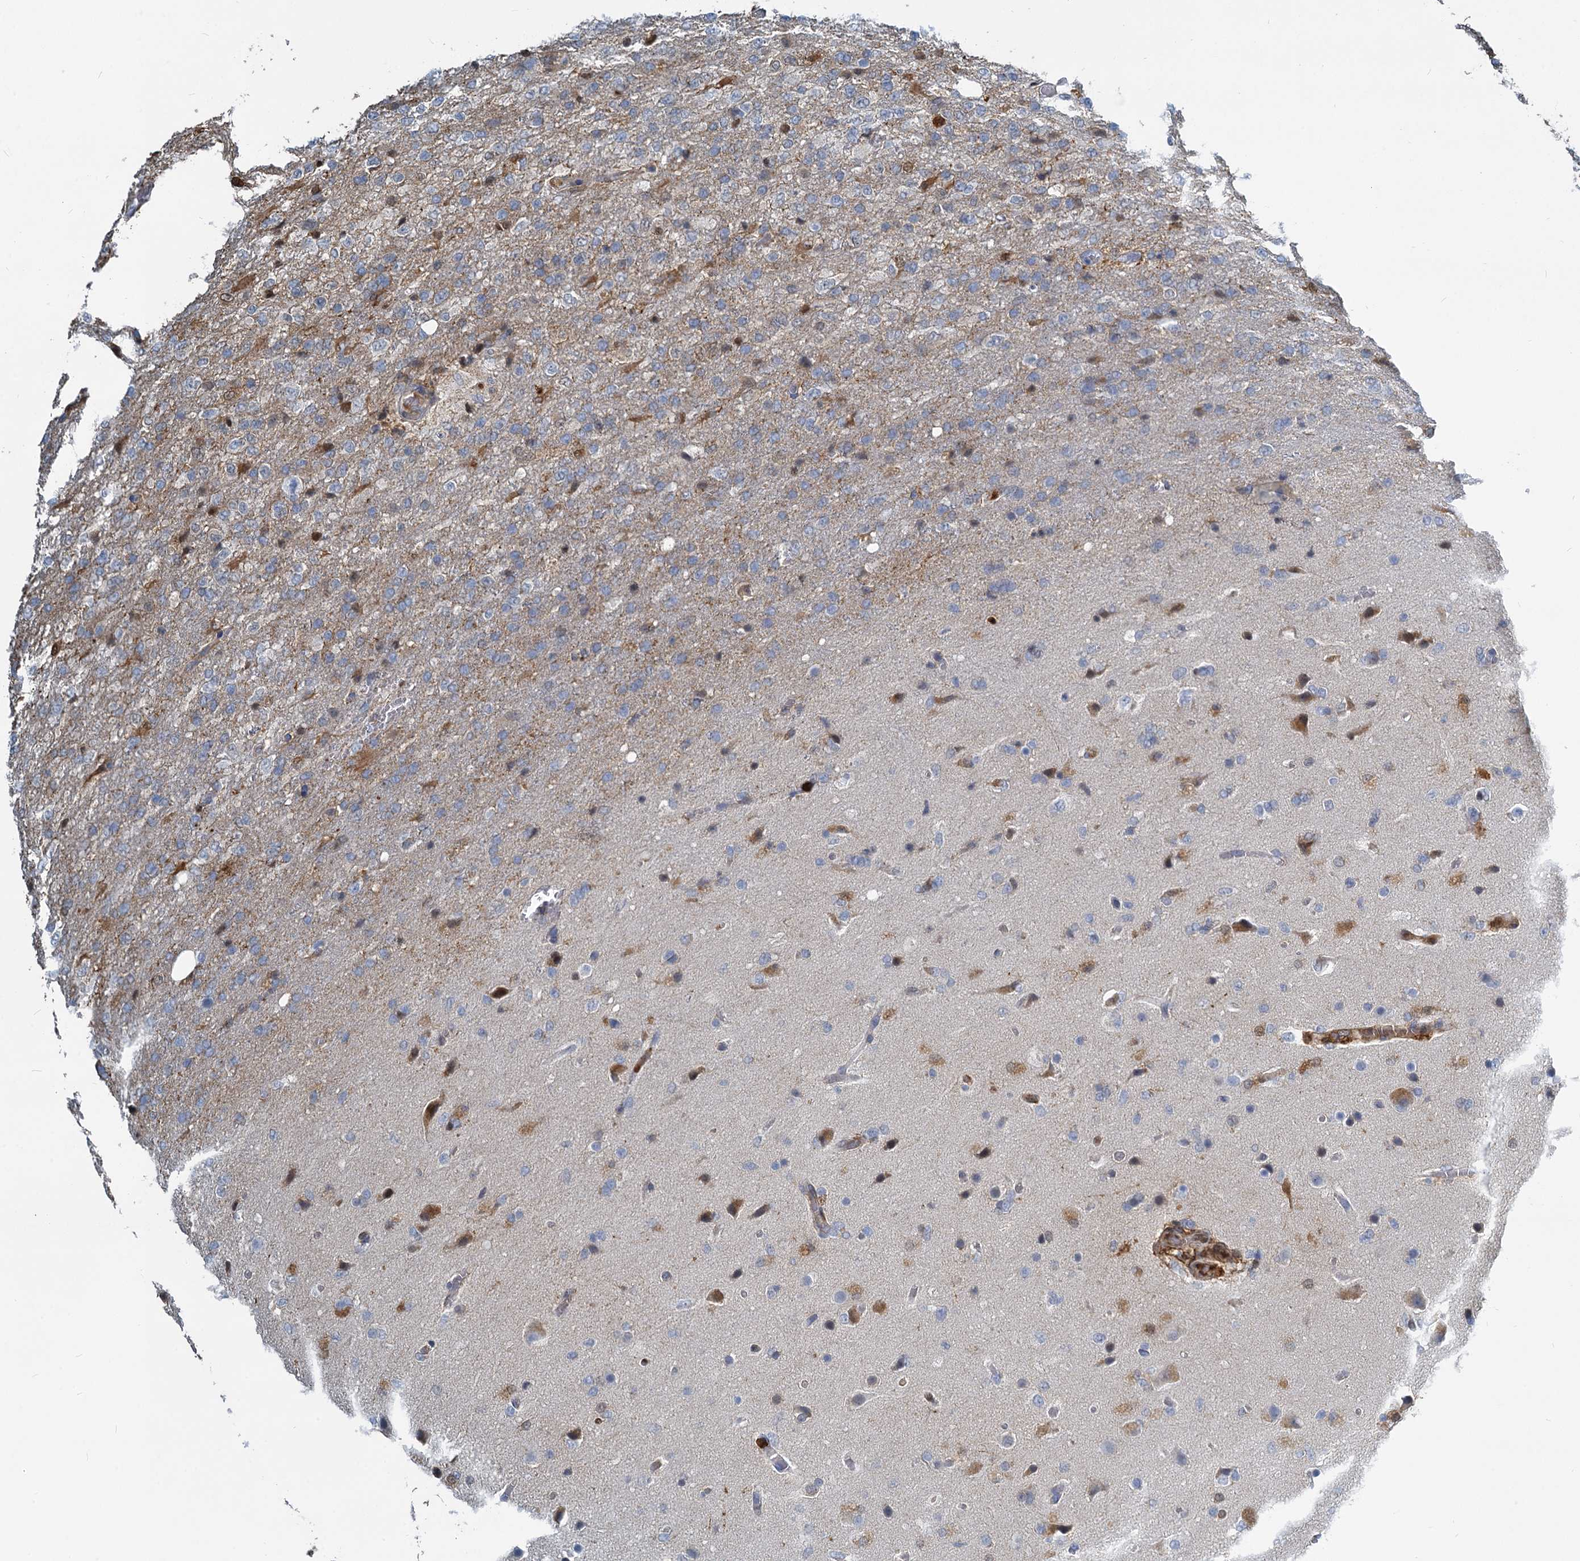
{"staining": {"intensity": "negative", "quantity": "none", "location": "none"}, "tissue": "glioma", "cell_type": "Tumor cells", "image_type": "cancer", "snomed": [{"axis": "morphology", "description": "Glioma, malignant, High grade"}, {"axis": "topography", "description": "Brain"}], "caption": "Glioma was stained to show a protein in brown. There is no significant staining in tumor cells. (Brightfield microscopy of DAB (3,3'-diaminobenzidine) immunohistochemistry at high magnification).", "gene": "S100A6", "patient": {"sex": "female", "age": 74}}